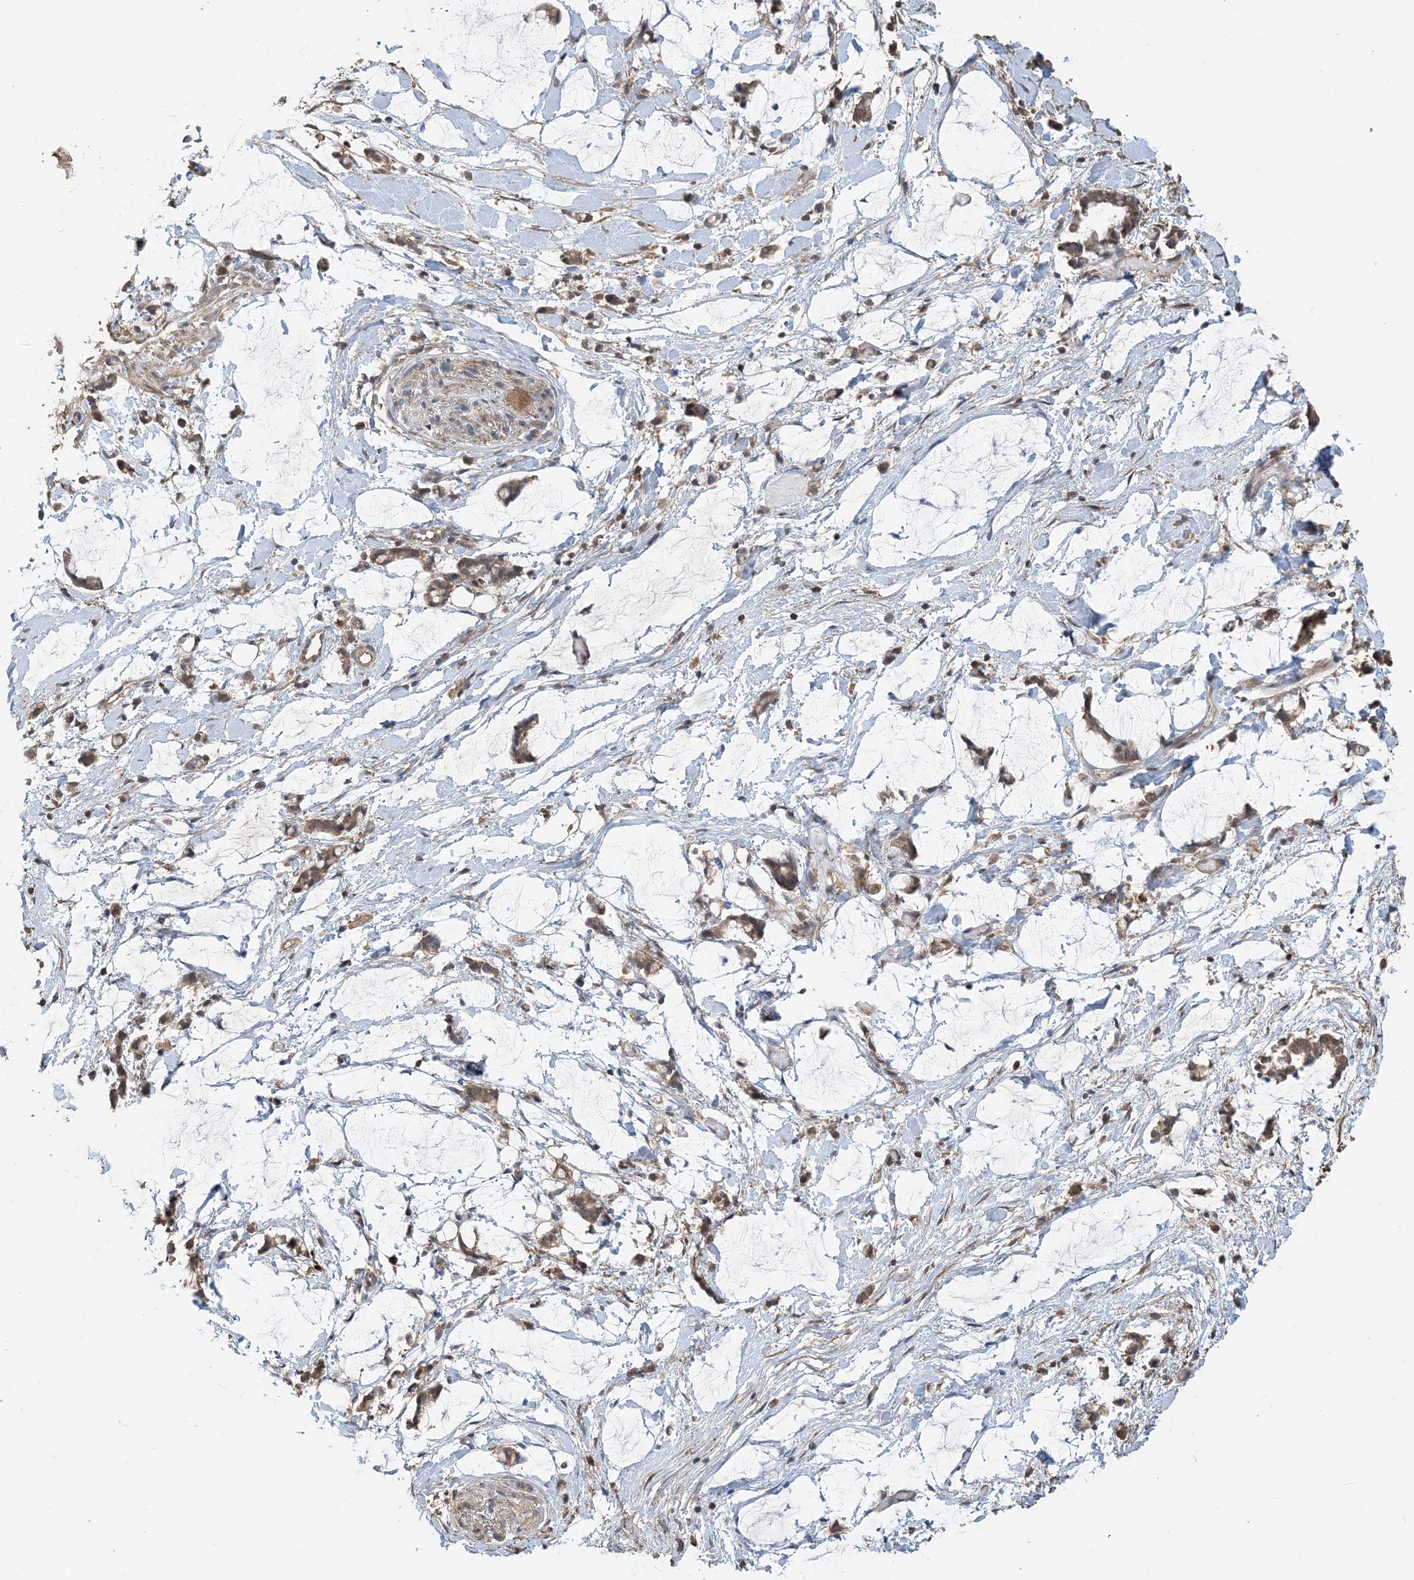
{"staining": {"intensity": "negative", "quantity": "none", "location": "none"}, "tissue": "adipose tissue", "cell_type": "Adipocytes", "image_type": "normal", "snomed": [{"axis": "morphology", "description": "Normal tissue, NOS"}, {"axis": "morphology", "description": "Adenocarcinoma, NOS"}, {"axis": "topography", "description": "Colon"}, {"axis": "topography", "description": "Peripheral nerve tissue"}], "caption": "This image is of benign adipose tissue stained with immunohistochemistry to label a protein in brown with the nuclei are counter-stained blue. There is no staining in adipocytes. The staining was performed using DAB (3,3'-diaminobenzidine) to visualize the protein expression in brown, while the nuclei were stained in blue with hematoxylin (Magnification: 20x).", "gene": "ZC3H12A", "patient": {"sex": "male", "age": 14}}